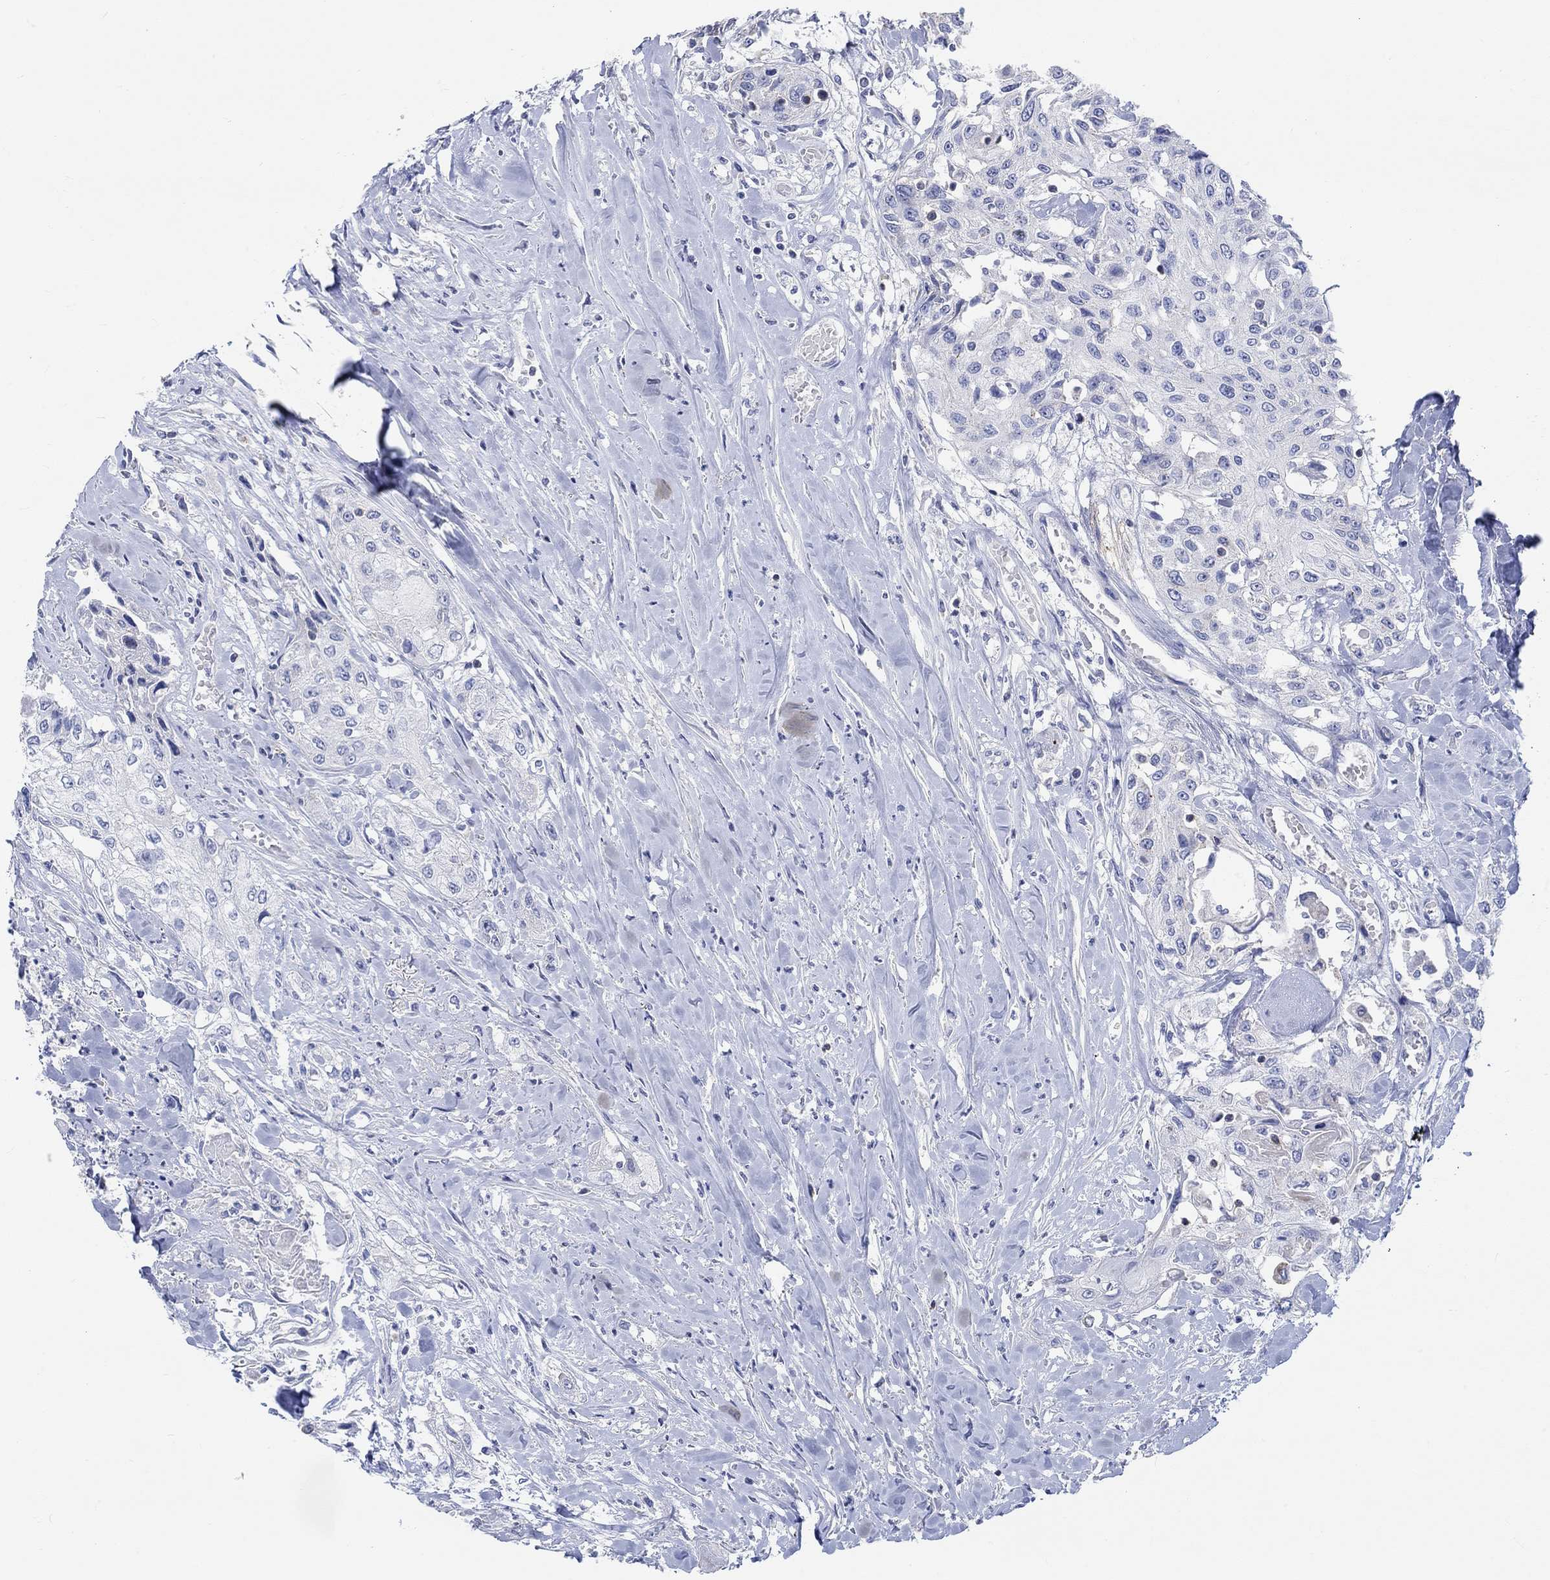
{"staining": {"intensity": "negative", "quantity": "none", "location": "none"}, "tissue": "head and neck cancer", "cell_type": "Tumor cells", "image_type": "cancer", "snomed": [{"axis": "morphology", "description": "Normal tissue, NOS"}, {"axis": "morphology", "description": "Squamous cell carcinoma, NOS"}, {"axis": "topography", "description": "Oral tissue"}, {"axis": "topography", "description": "Peripheral nerve tissue"}, {"axis": "topography", "description": "Head-Neck"}], "caption": "The IHC micrograph has no significant staining in tumor cells of head and neck cancer tissue.", "gene": "NAV3", "patient": {"sex": "female", "age": 59}}